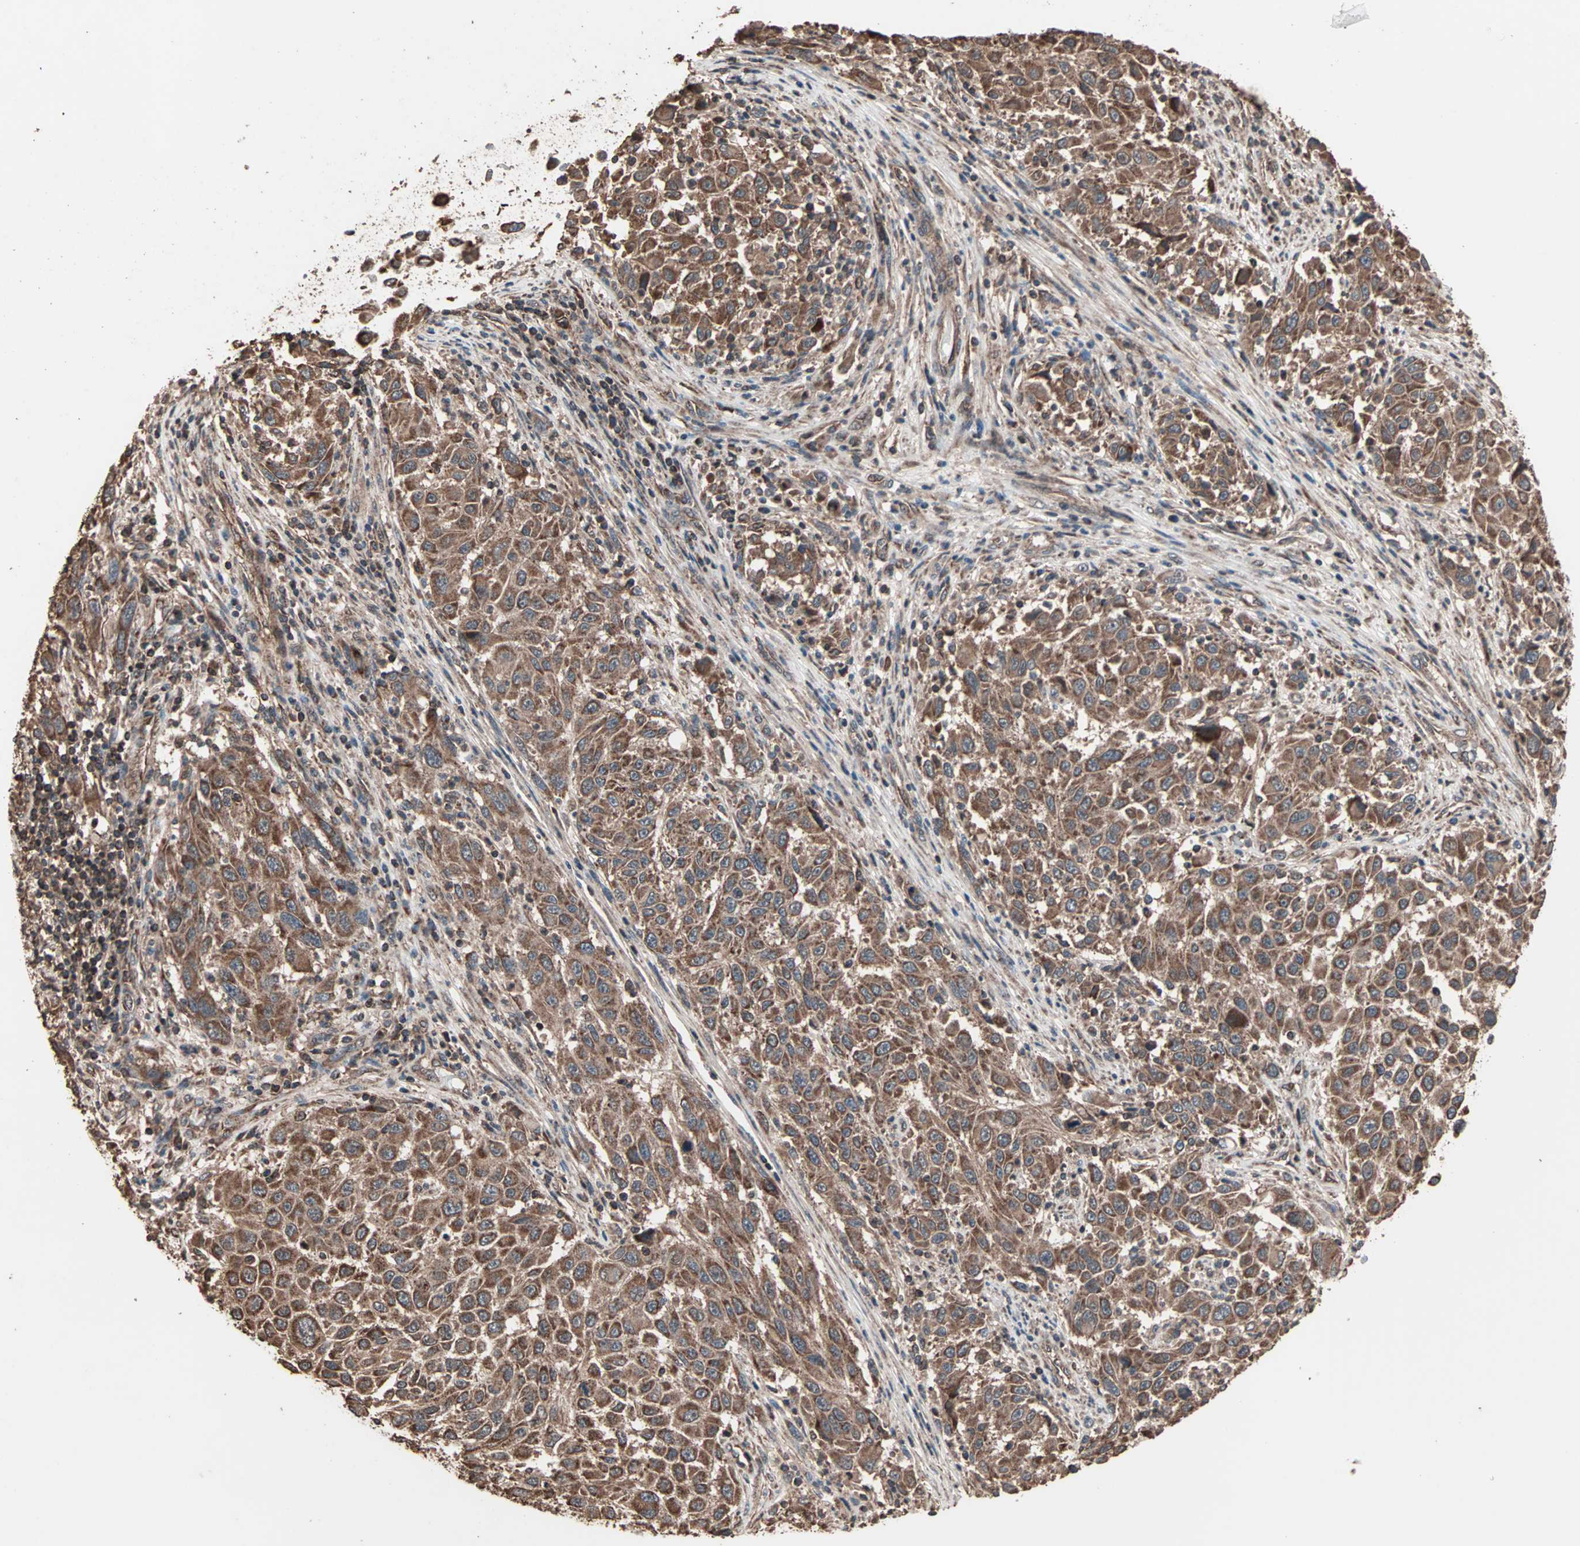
{"staining": {"intensity": "moderate", "quantity": ">75%", "location": "cytoplasmic/membranous"}, "tissue": "melanoma", "cell_type": "Tumor cells", "image_type": "cancer", "snomed": [{"axis": "morphology", "description": "Malignant melanoma, Metastatic site"}, {"axis": "topography", "description": "Lymph node"}], "caption": "The photomicrograph shows staining of malignant melanoma (metastatic site), revealing moderate cytoplasmic/membranous protein expression (brown color) within tumor cells.", "gene": "MRPL2", "patient": {"sex": "male", "age": 61}}